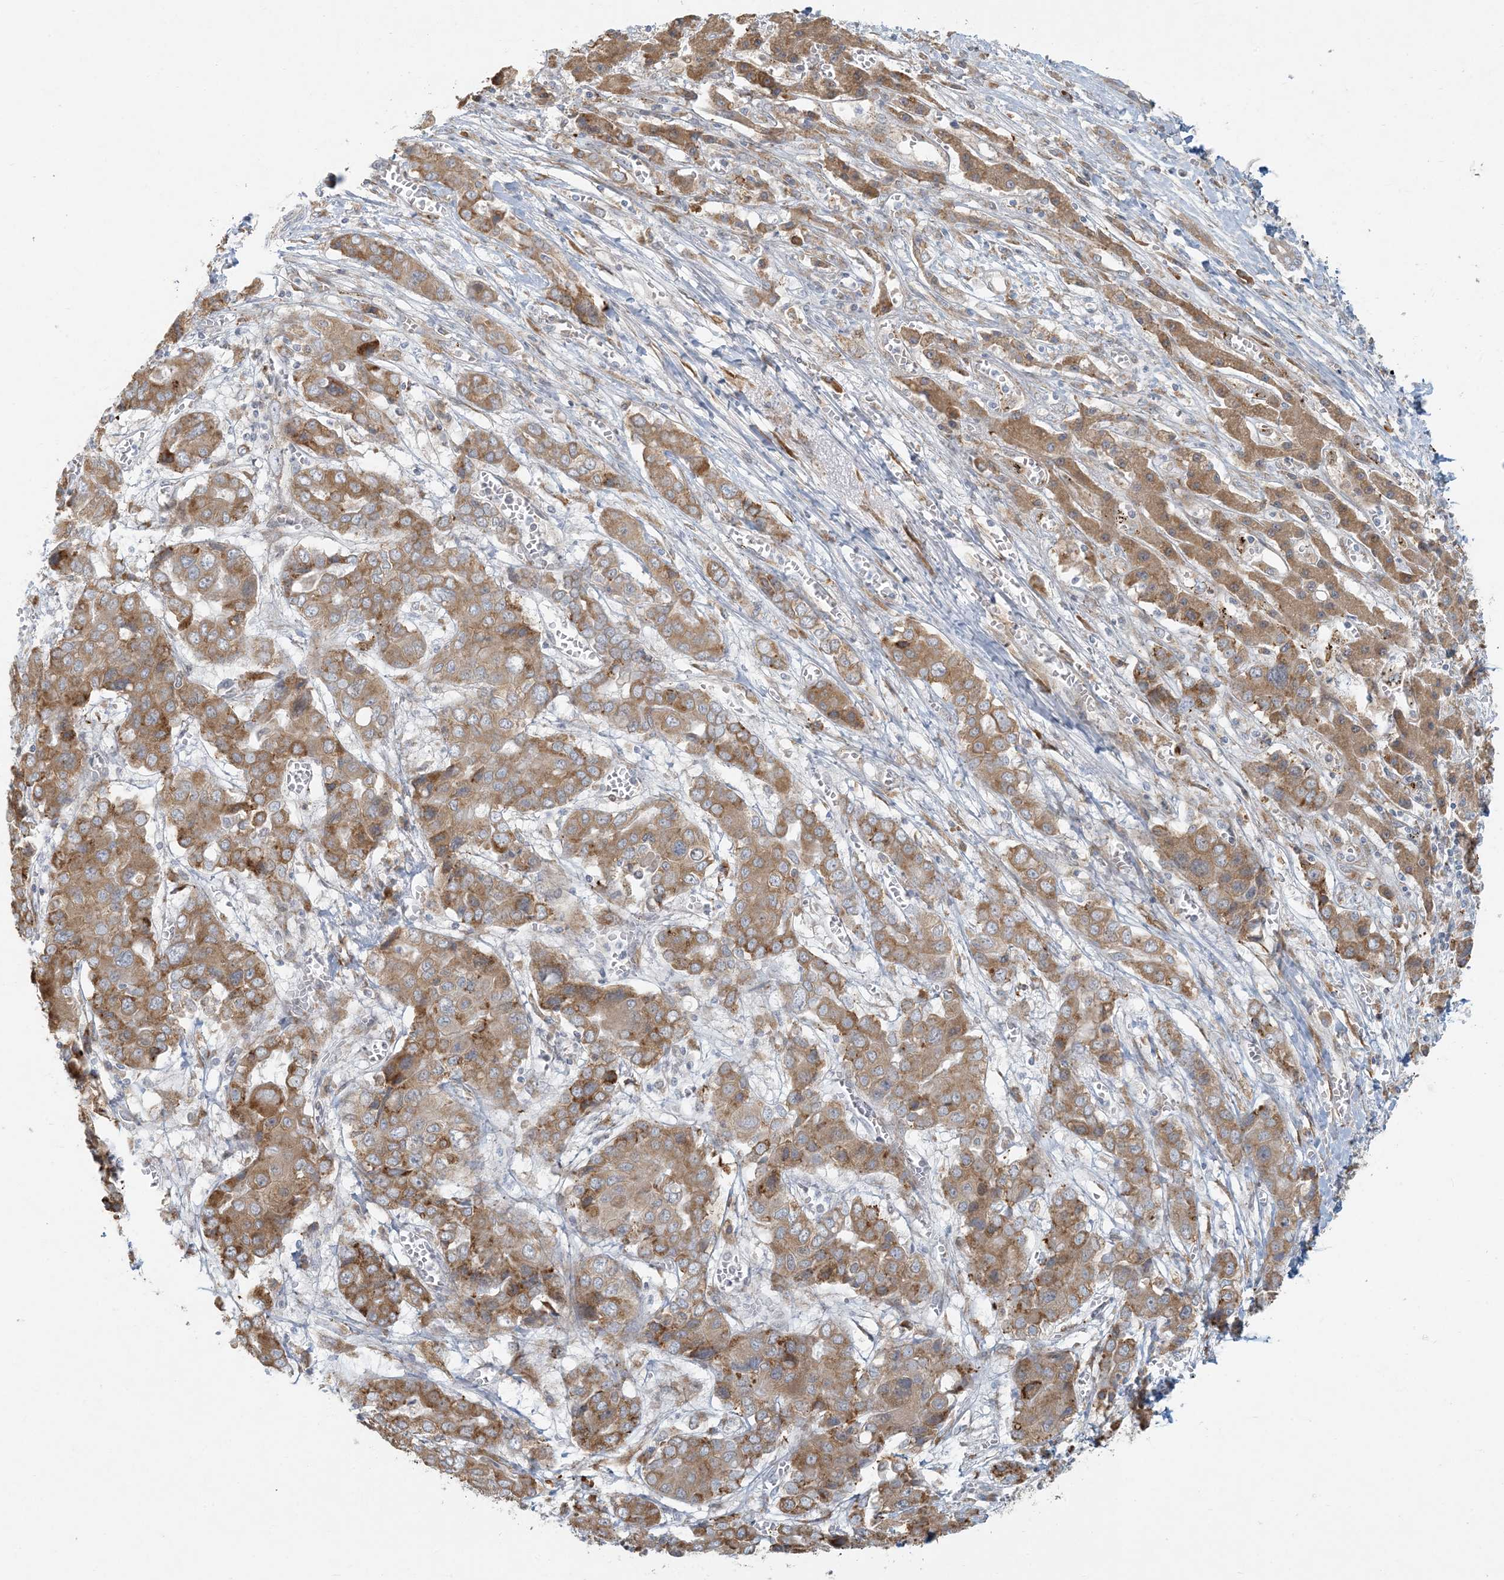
{"staining": {"intensity": "moderate", "quantity": ">75%", "location": "cytoplasmic/membranous"}, "tissue": "liver cancer", "cell_type": "Tumor cells", "image_type": "cancer", "snomed": [{"axis": "morphology", "description": "Cholangiocarcinoma"}, {"axis": "topography", "description": "Liver"}], "caption": "About >75% of tumor cells in liver cancer show moderate cytoplasmic/membranous protein expression as visualized by brown immunohistochemical staining.", "gene": "HACL1", "patient": {"sex": "male", "age": 67}}